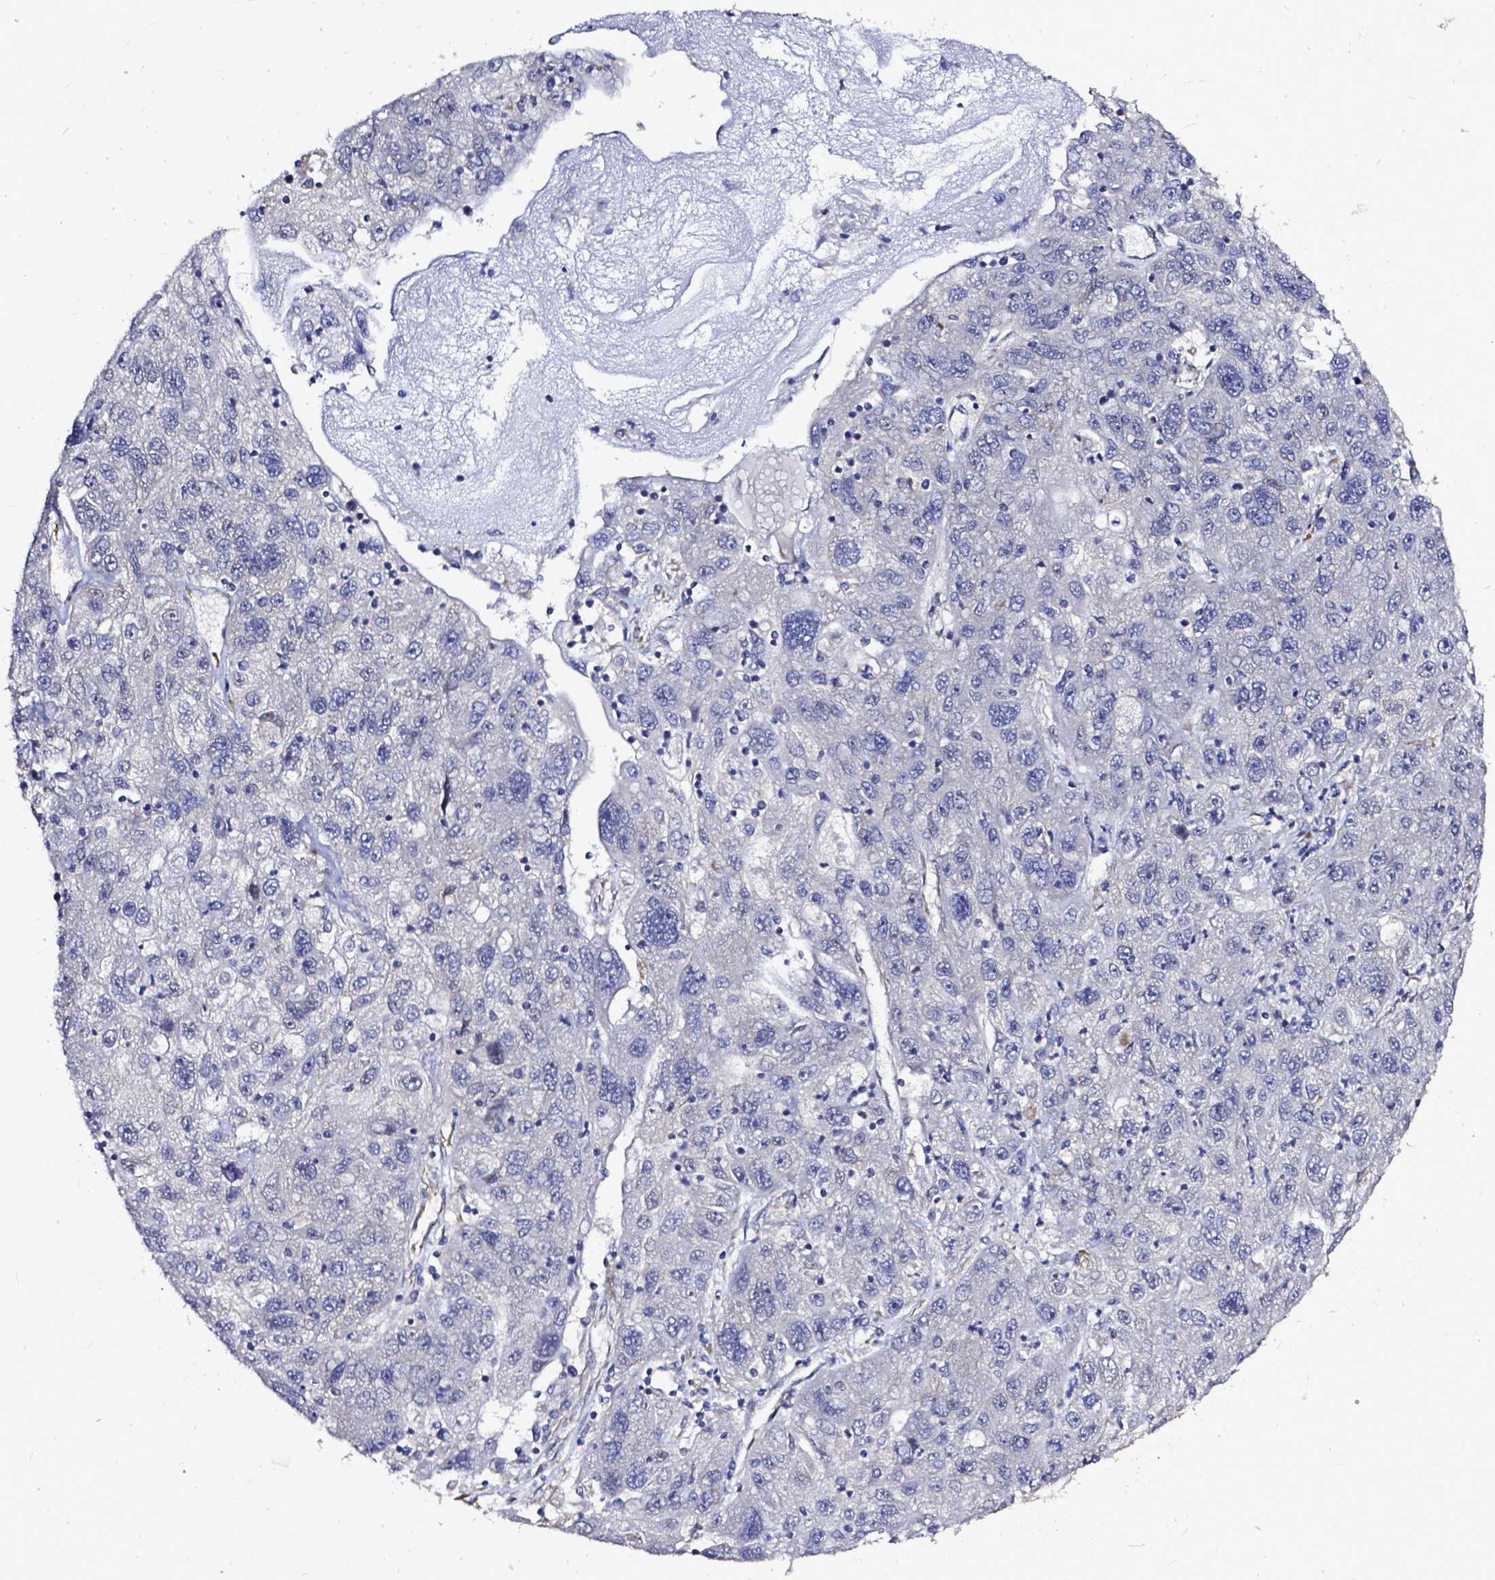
{"staining": {"intensity": "negative", "quantity": "none", "location": "none"}, "tissue": "stomach cancer", "cell_type": "Tumor cells", "image_type": "cancer", "snomed": [{"axis": "morphology", "description": "Adenocarcinoma, NOS"}, {"axis": "topography", "description": "Stomach"}], "caption": "Immunohistochemical staining of stomach cancer exhibits no significant expression in tumor cells.", "gene": "OTUB1", "patient": {"sex": "male", "age": 56}}